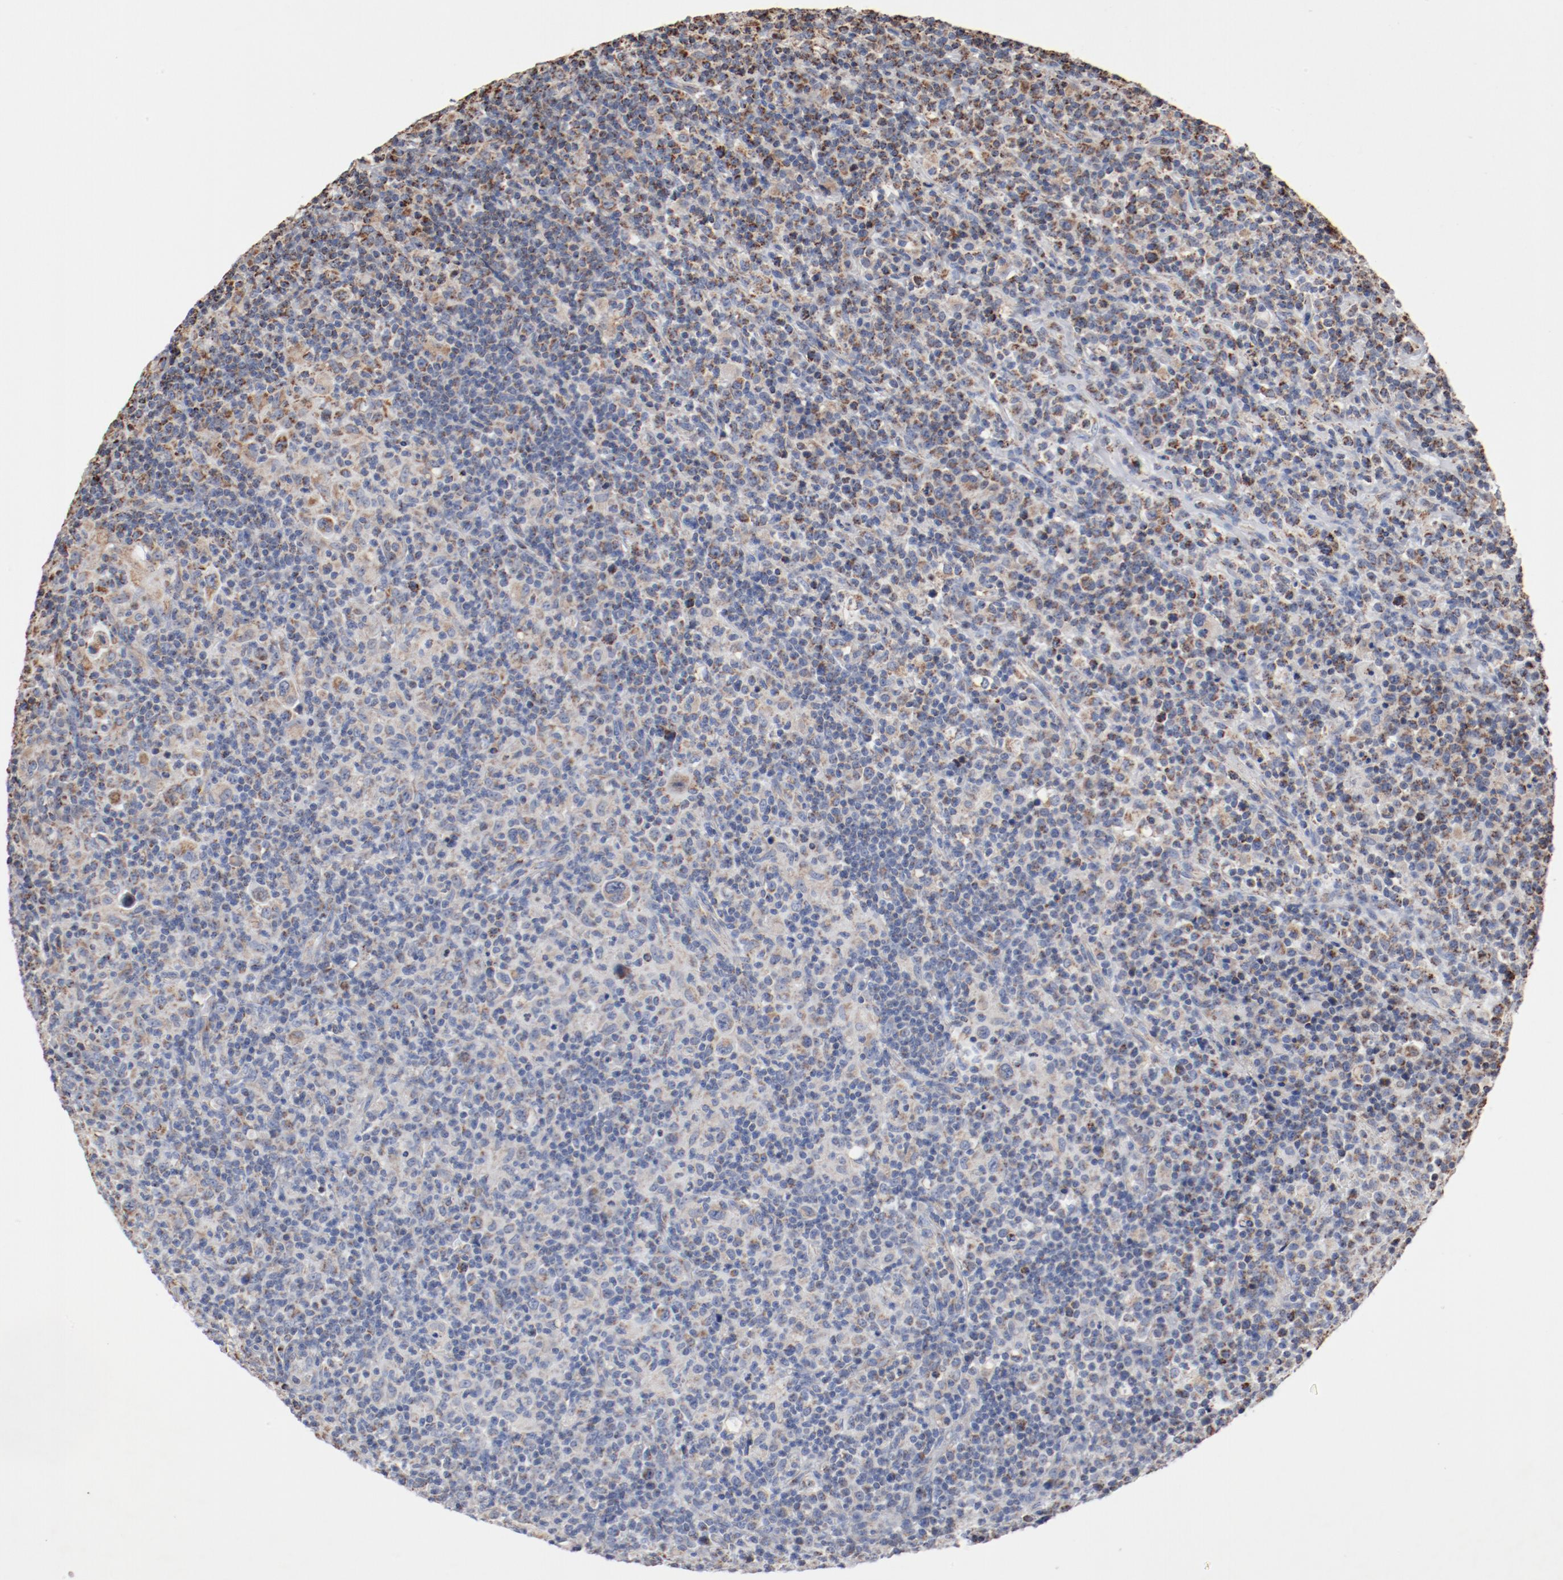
{"staining": {"intensity": "weak", "quantity": "25%-75%", "location": "cytoplasmic/membranous"}, "tissue": "lymphoma", "cell_type": "Tumor cells", "image_type": "cancer", "snomed": [{"axis": "morphology", "description": "Hodgkin's disease, NOS"}, {"axis": "topography", "description": "Lymph node"}], "caption": "The image reveals staining of lymphoma, revealing weak cytoplasmic/membranous protein staining (brown color) within tumor cells. The protein of interest is stained brown, and the nuclei are stained in blue (DAB (3,3'-diaminobenzidine) IHC with brightfield microscopy, high magnification).", "gene": "NDUFS4", "patient": {"sex": "male", "age": 65}}